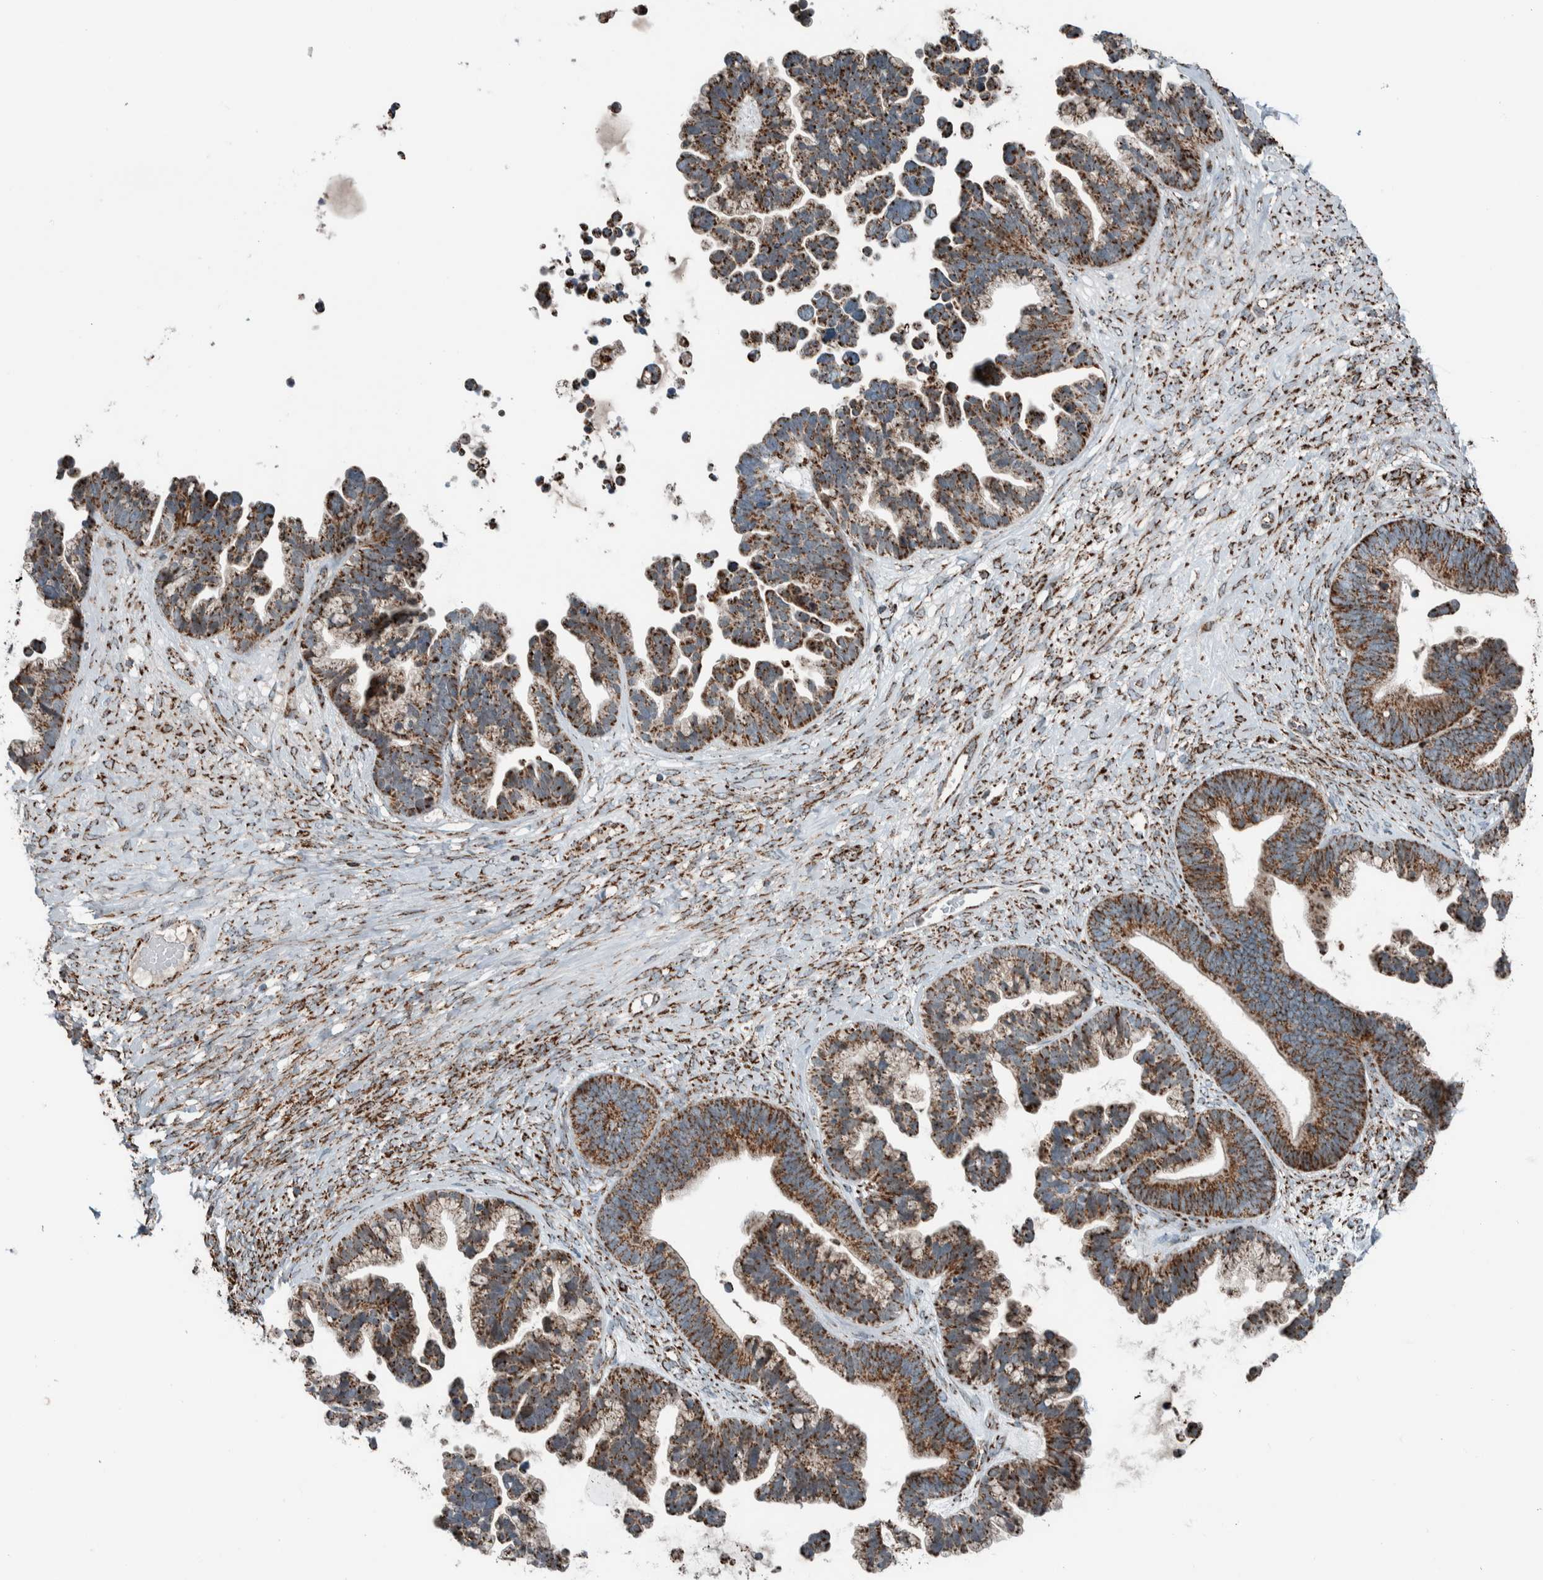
{"staining": {"intensity": "moderate", "quantity": ">75%", "location": "cytoplasmic/membranous"}, "tissue": "ovarian cancer", "cell_type": "Tumor cells", "image_type": "cancer", "snomed": [{"axis": "morphology", "description": "Cystadenocarcinoma, serous, NOS"}, {"axis": "topography", "description": "Ovary"}], "caption": "Immunohistochemistry (IHC) photomicrograph of human ovarian cancer stained for a protein (brown), which reveals medium levels of moderate cytoplasmic/membranous positivity in approximately >75% of tumor cells.", "gene": "CNTROB", "patient": {"sex": "female", "age": 56}}